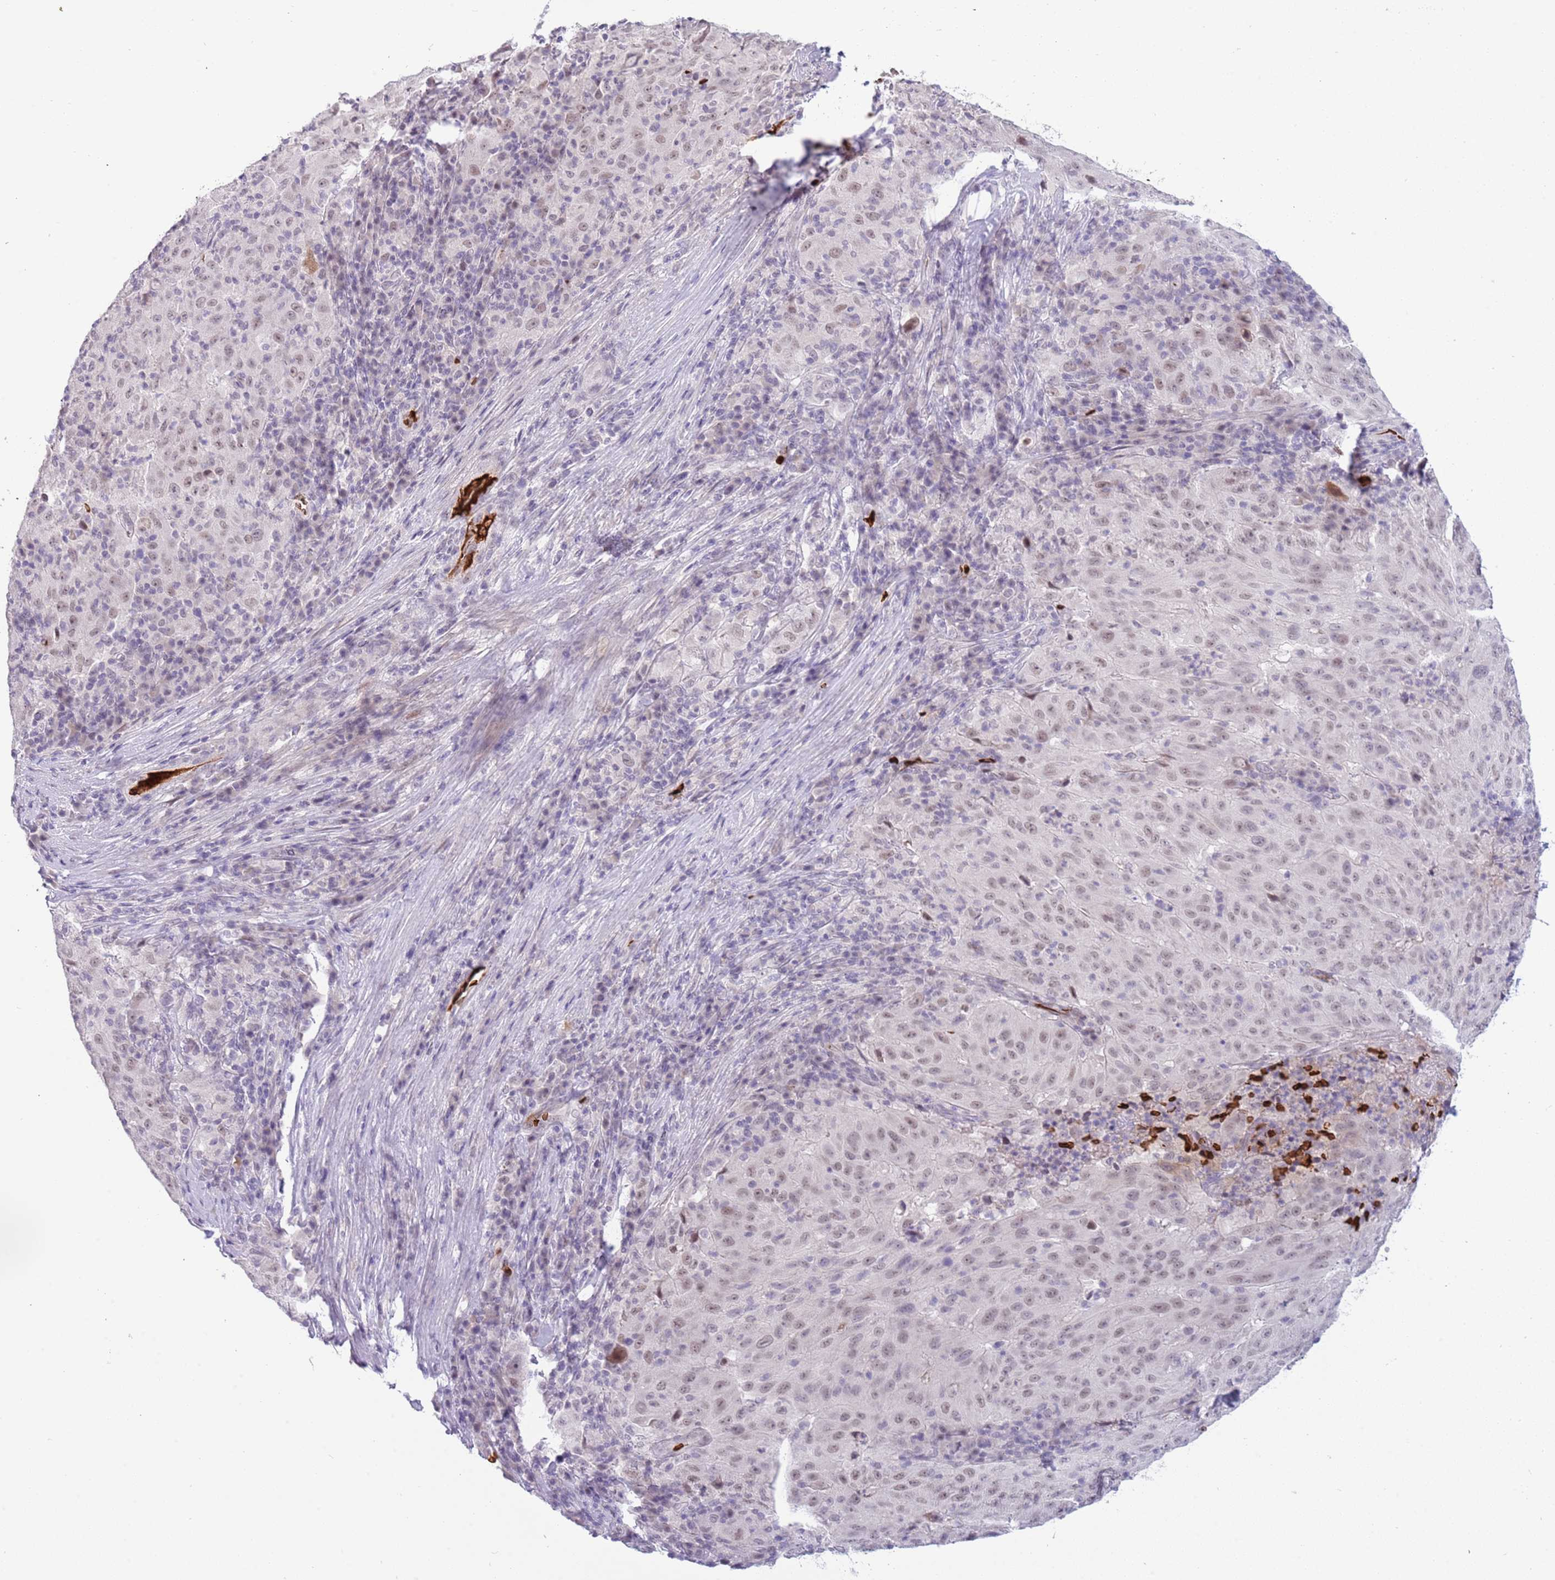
{"staining": {"intensity": "weak", "quantity": ">75%", "location": "nuclear"}, "tissue": "pancreatic cancer", "cell_type": "Tumor cells", "image_type": "cancer", "snomed": [{"axis": "morphology", "description": "Adenocarcinoma, NOS"}, {"axis": "topography", "description": "Pancreas"}], "caption": "Immunohistochemistry of pancreatic cancer demonstrates low levels of weak nuclear positivity in about >75% of tumor cells.", "gene": "LYPD6B", "patient": {"sex": "male", "age": 63}}